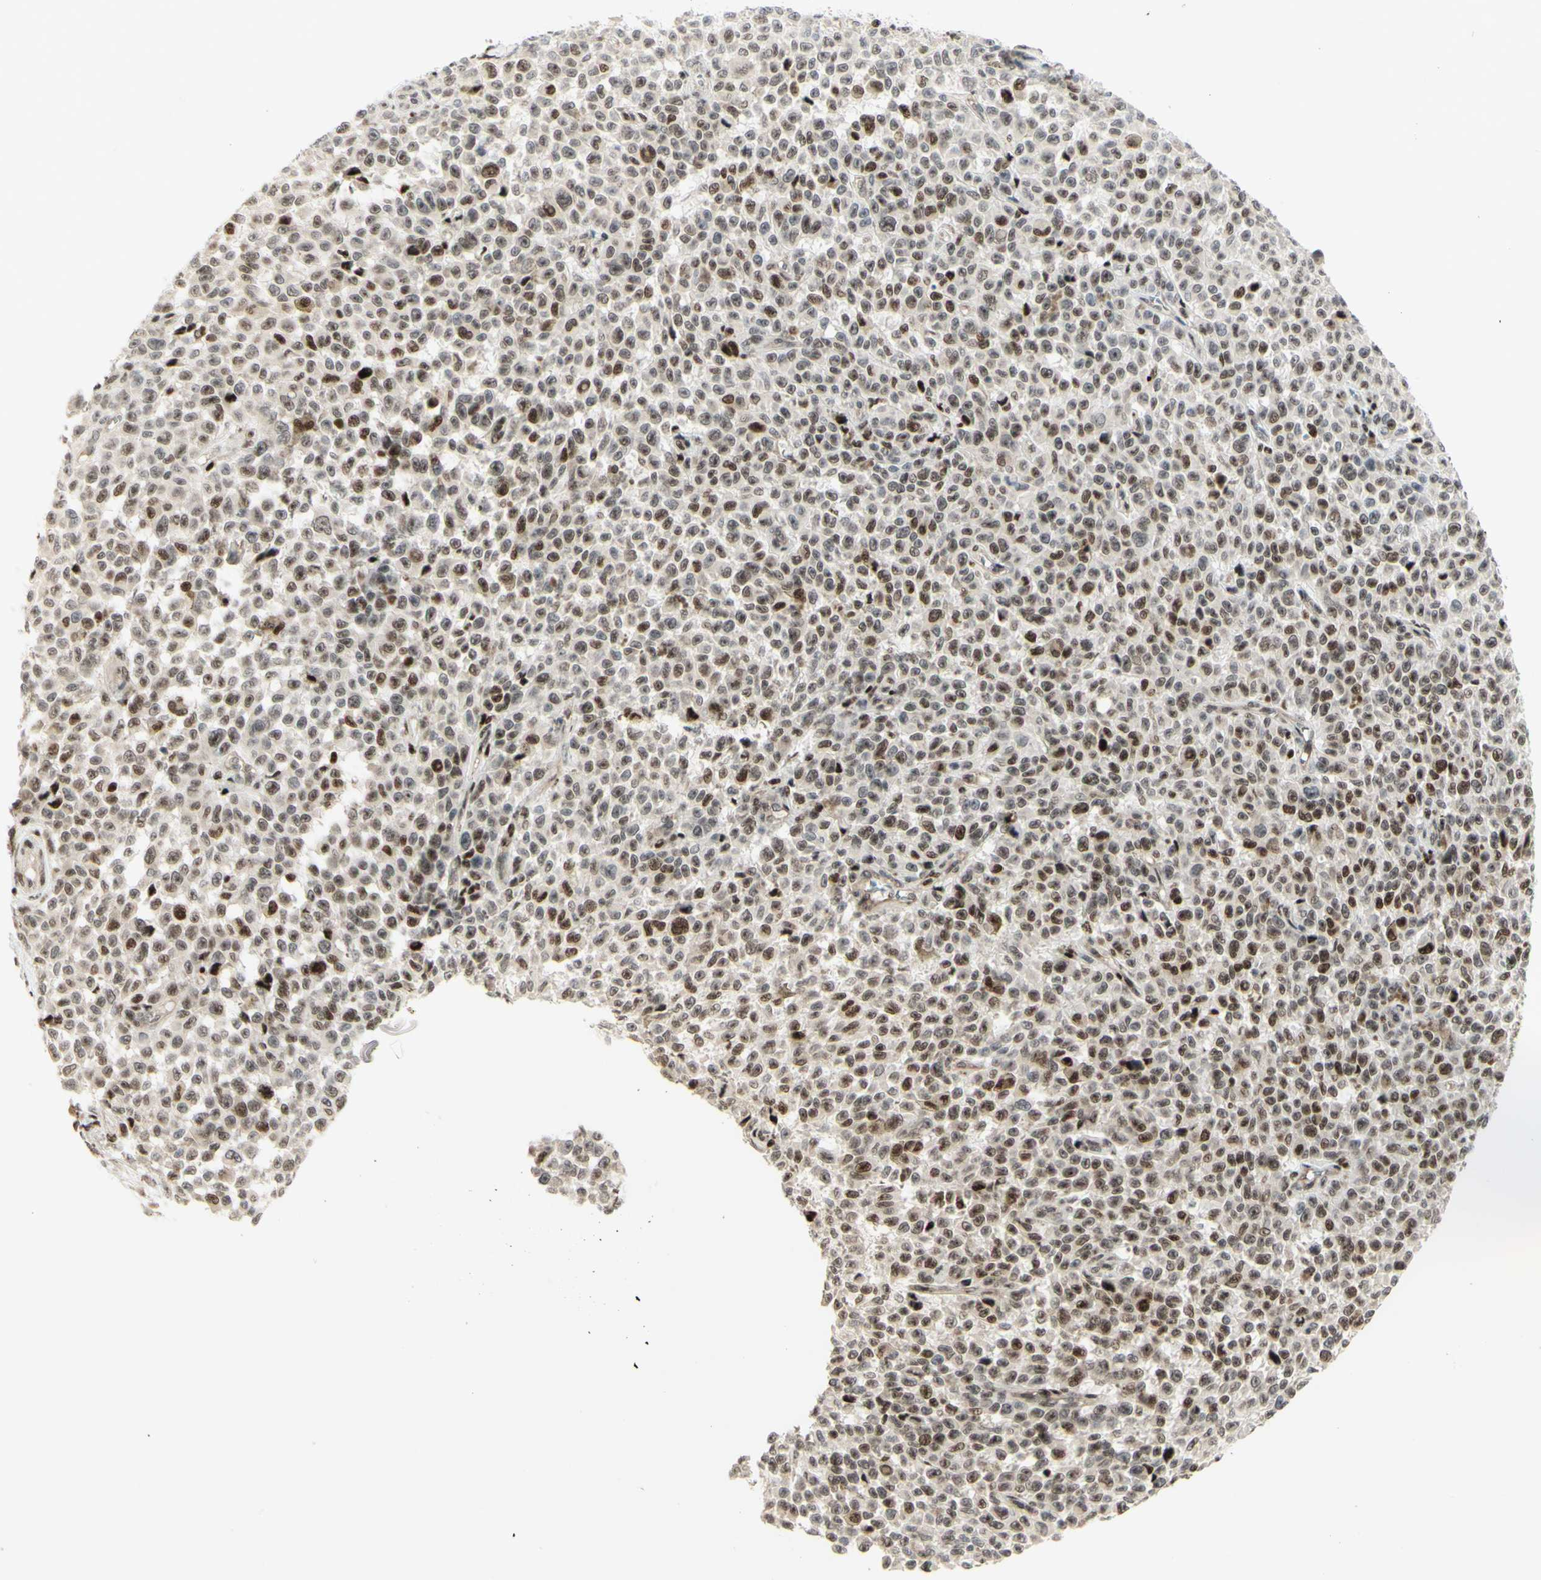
{"staining": {"intensity": "moderate", "quantity": ">75%", "location": "nuclear"}, "tissue": "melanoma", "cell_type": "Tumor cells", "image_type": "cancer", "snomed": [{"axis": "morphology", "description": "Malignant melanoma, NOS"}, {"axis": "topography", "description": "Skin"}], "caption": "Moderate nuclear protein expression is seen in about >75% of tumor cells in malignant melanoma.", "gene": "CDKL5", "patient": {"sex": "female", "age": 82}}